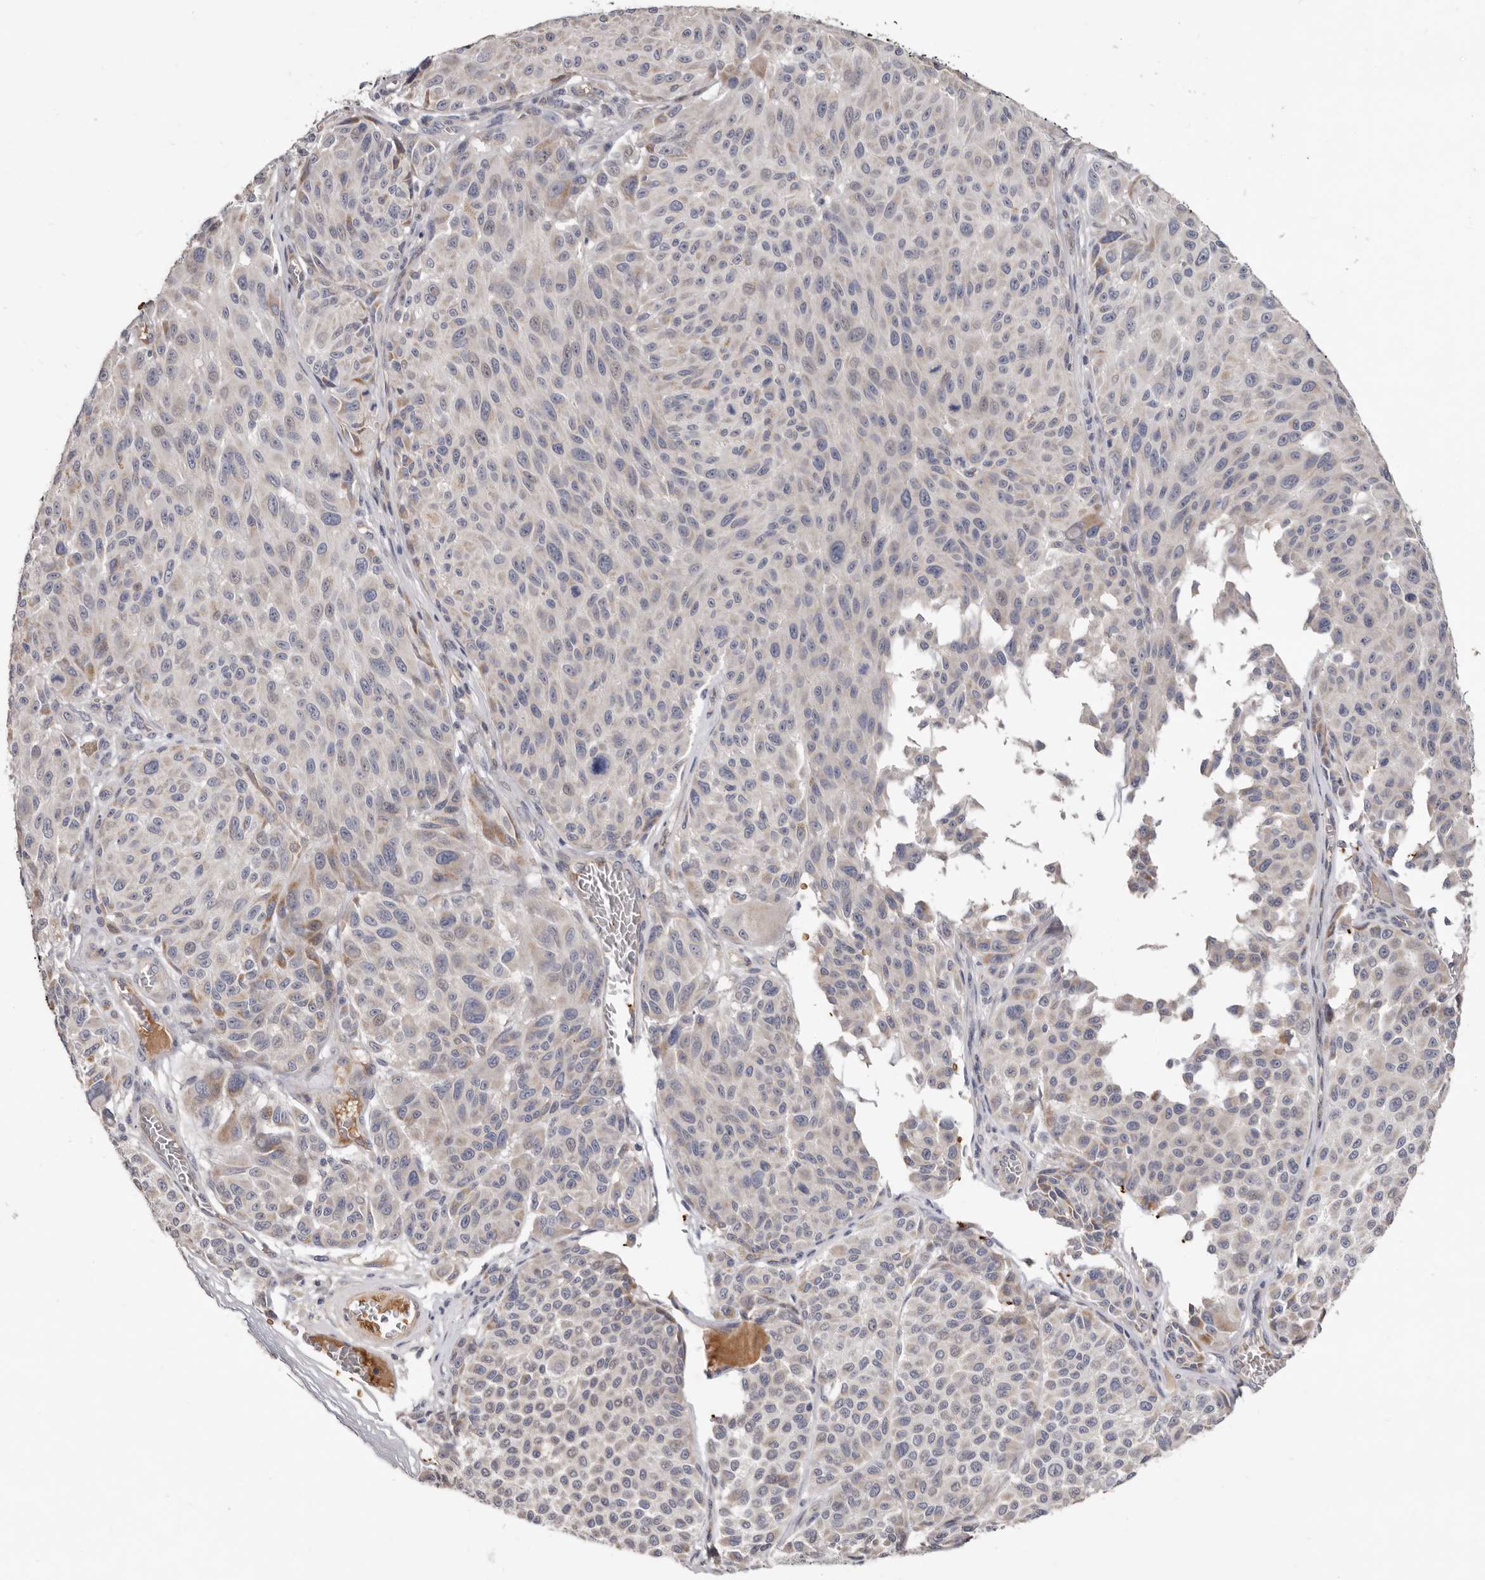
{"staining": {"intensity": "weak", "quantity": "<25%", "location": "cytoplasmic/membranous"}, "tissue": "melanoma", "cell_type": "Tumor cells", "image_type": "cancer", "snomed": [{"axis": "morphology", "description": "Malignant melanoma, NOS"}, {"axis": "topography", "description": "Skin"}], "caption": "High magnification brightfield microscopy of melanoma stained with DAB (3,3'-diaminobenzidine) (brown) and counterstained with hematoxylin (blue): tumor cells show no significant staining.", "gene": "SPTA1", "patient": {"sex": "male", "age": 83}}